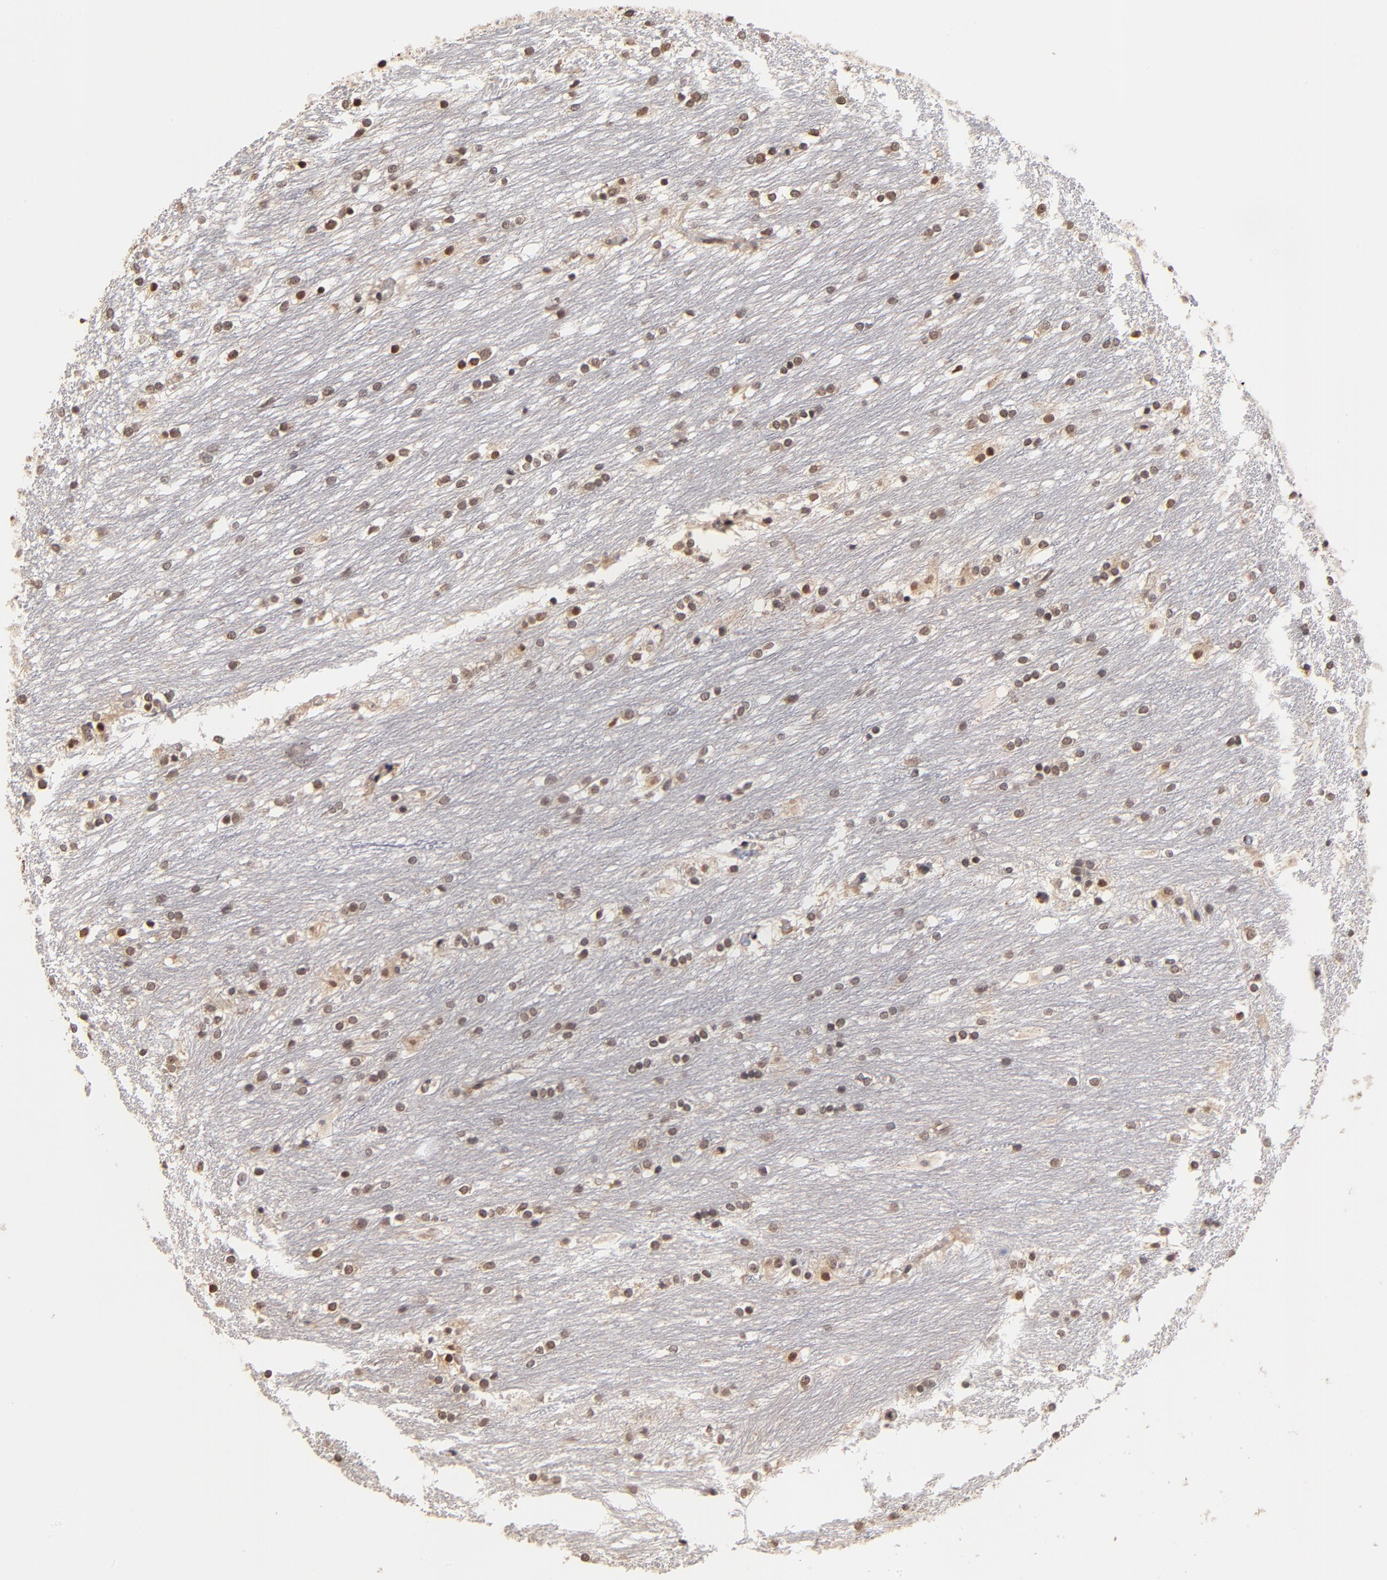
{"staining": {"intensity": "weak", "quantity": "25%-75%", "location": "cytoplasmic/membranous,nuclear"}, "tissue": "caudate", "cell_type": "Neuronal cells", "image_type": "normal", "snomed": [{"axis": "morphology", "description": "Normal tissue, NOS"}, {"axis": "topography", "description": "Lateral ventricle wall"}], "caption": "About 25%-75% of neuronal cells in unremarkable human caudate exhibit weak cytoplasmic/membranous,nuclear protein positivity as visualized by brown immunohistochemical staining.", "gene": "BRPF1", "patient": {"sex": "female", "age": 19}}